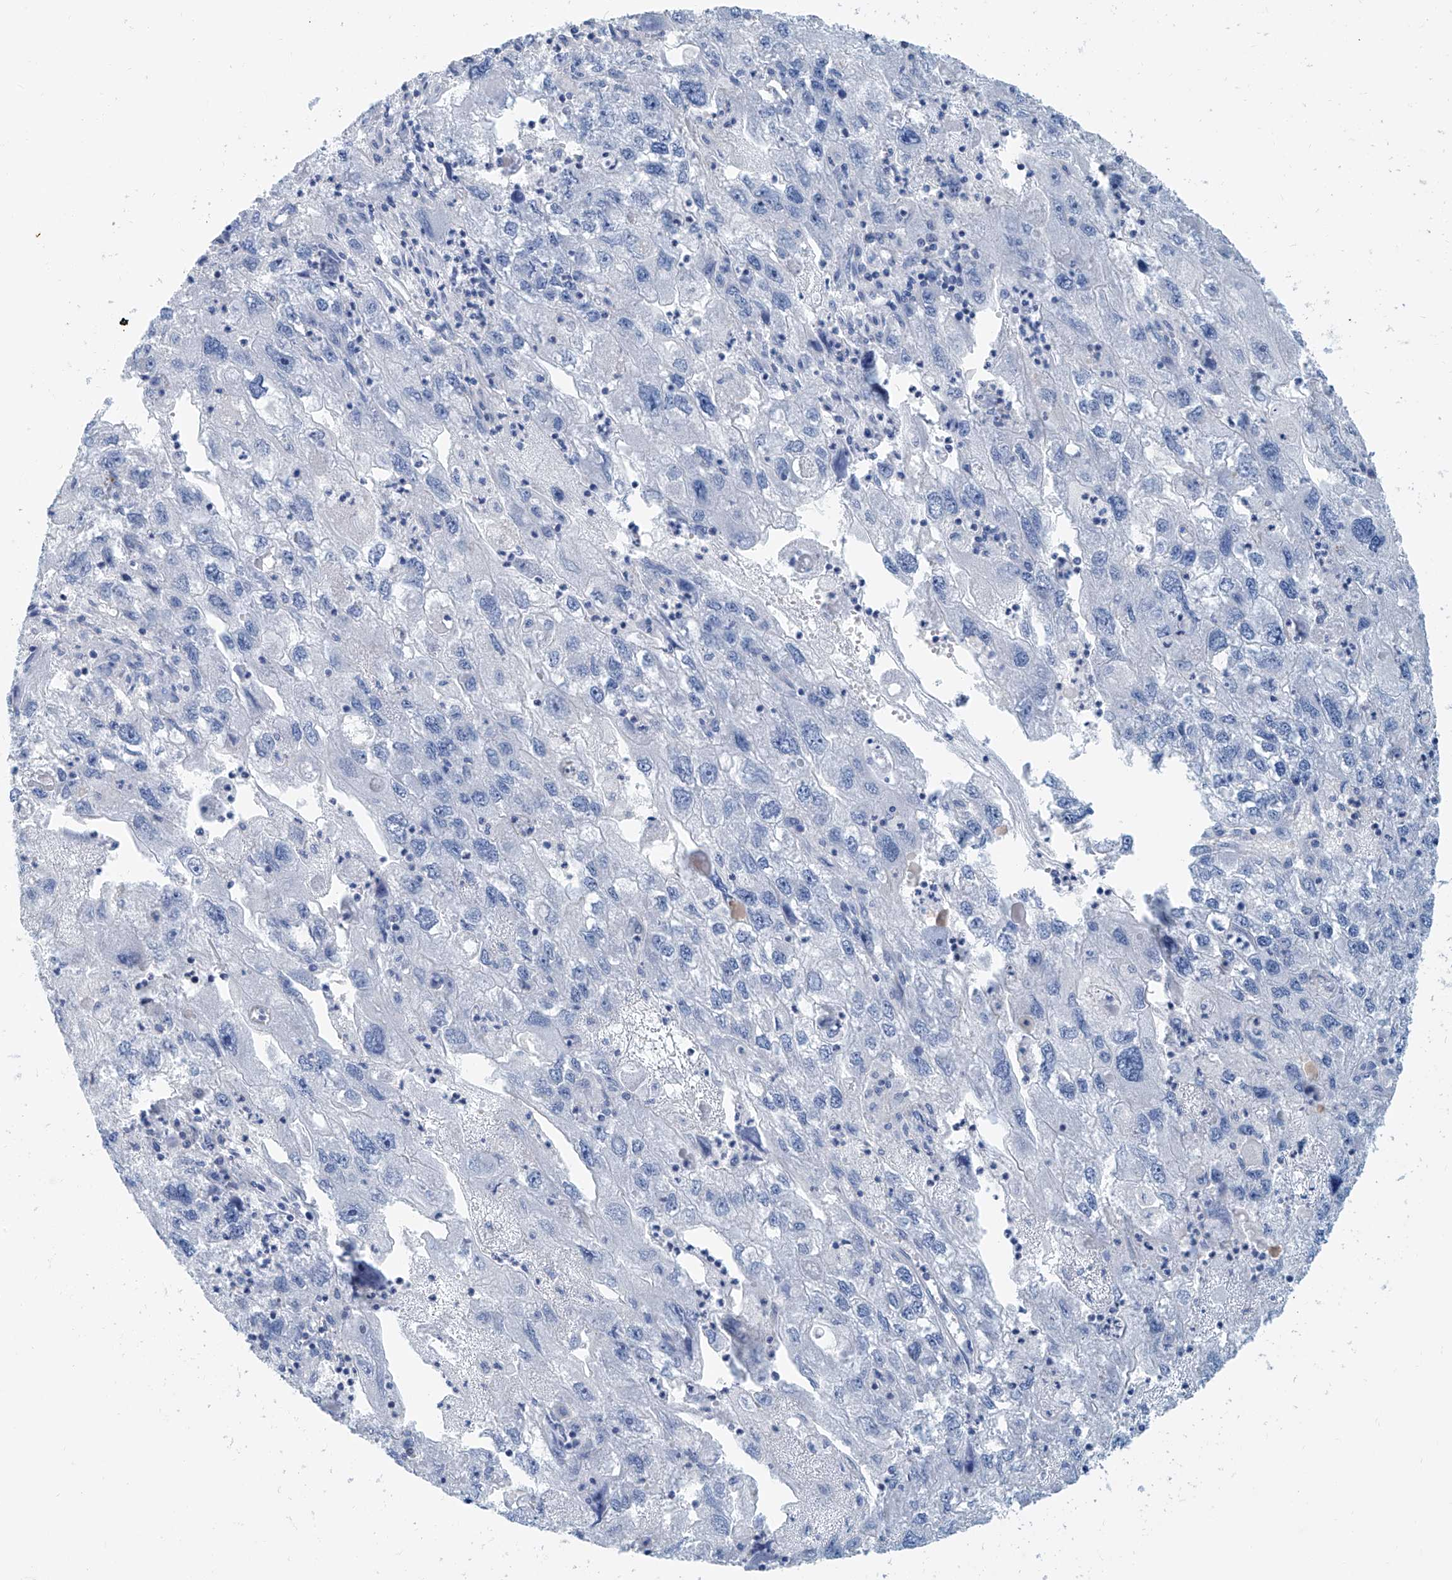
{"staining": {"intensity": "negative", "quantity": "none", "location": "none"}, "tissue": "endometrial cancer", "cell_type": "Tumor cells", "image_type": "cancer", "snomed": [{"axis": "morphology", "description": "Adenocarcinoma, NOS"}, {"axis": "topography", "description": "Endometrium"}], "caption": "Protein analysis of endometrial adenocarcinoma reveals no significant positivity in tumor cells.", "gene": "ANKRD34A", "patient": {"sex": "female", "age": 49}}